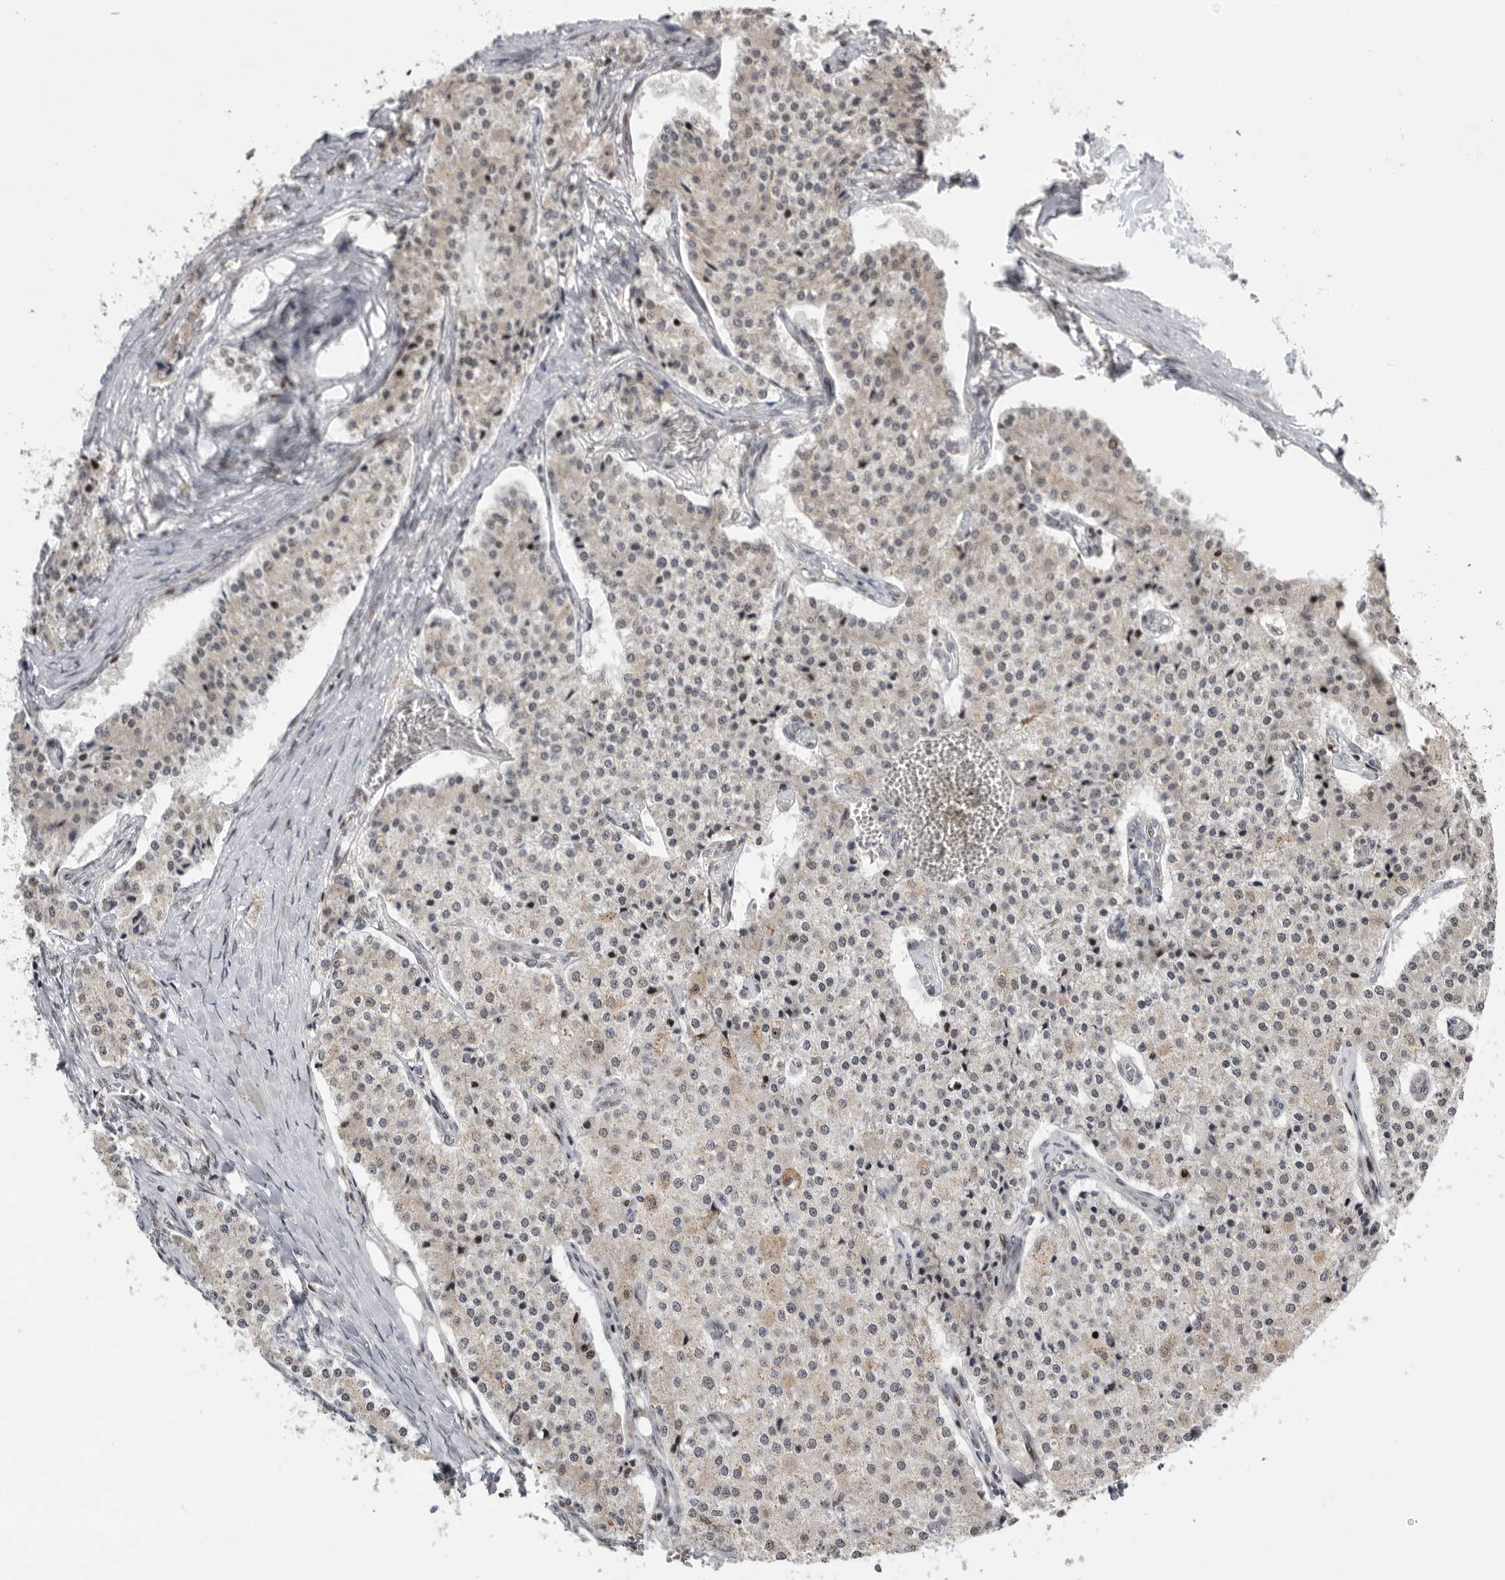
{"staining": {"intensity": "weak", "quantity": "<25%", "location": "cytoplasmic/membranous,nuclear"}, "tissue": "carcinoid", "cell_type": "Tumor cells", "image_type": "cancer", "snomed": [{"axis": "morphology", "description": "Carcinoid, malignant, NOS"}, {"axis": "topography", "description": "Colon"}], "caption": "This is an immunohistochemistry histopathology image of malignant carcinoid. There is no staining in tumor cells.", "gene": "PCMTD1", "patient": {"sex": "female", "age": 52}}